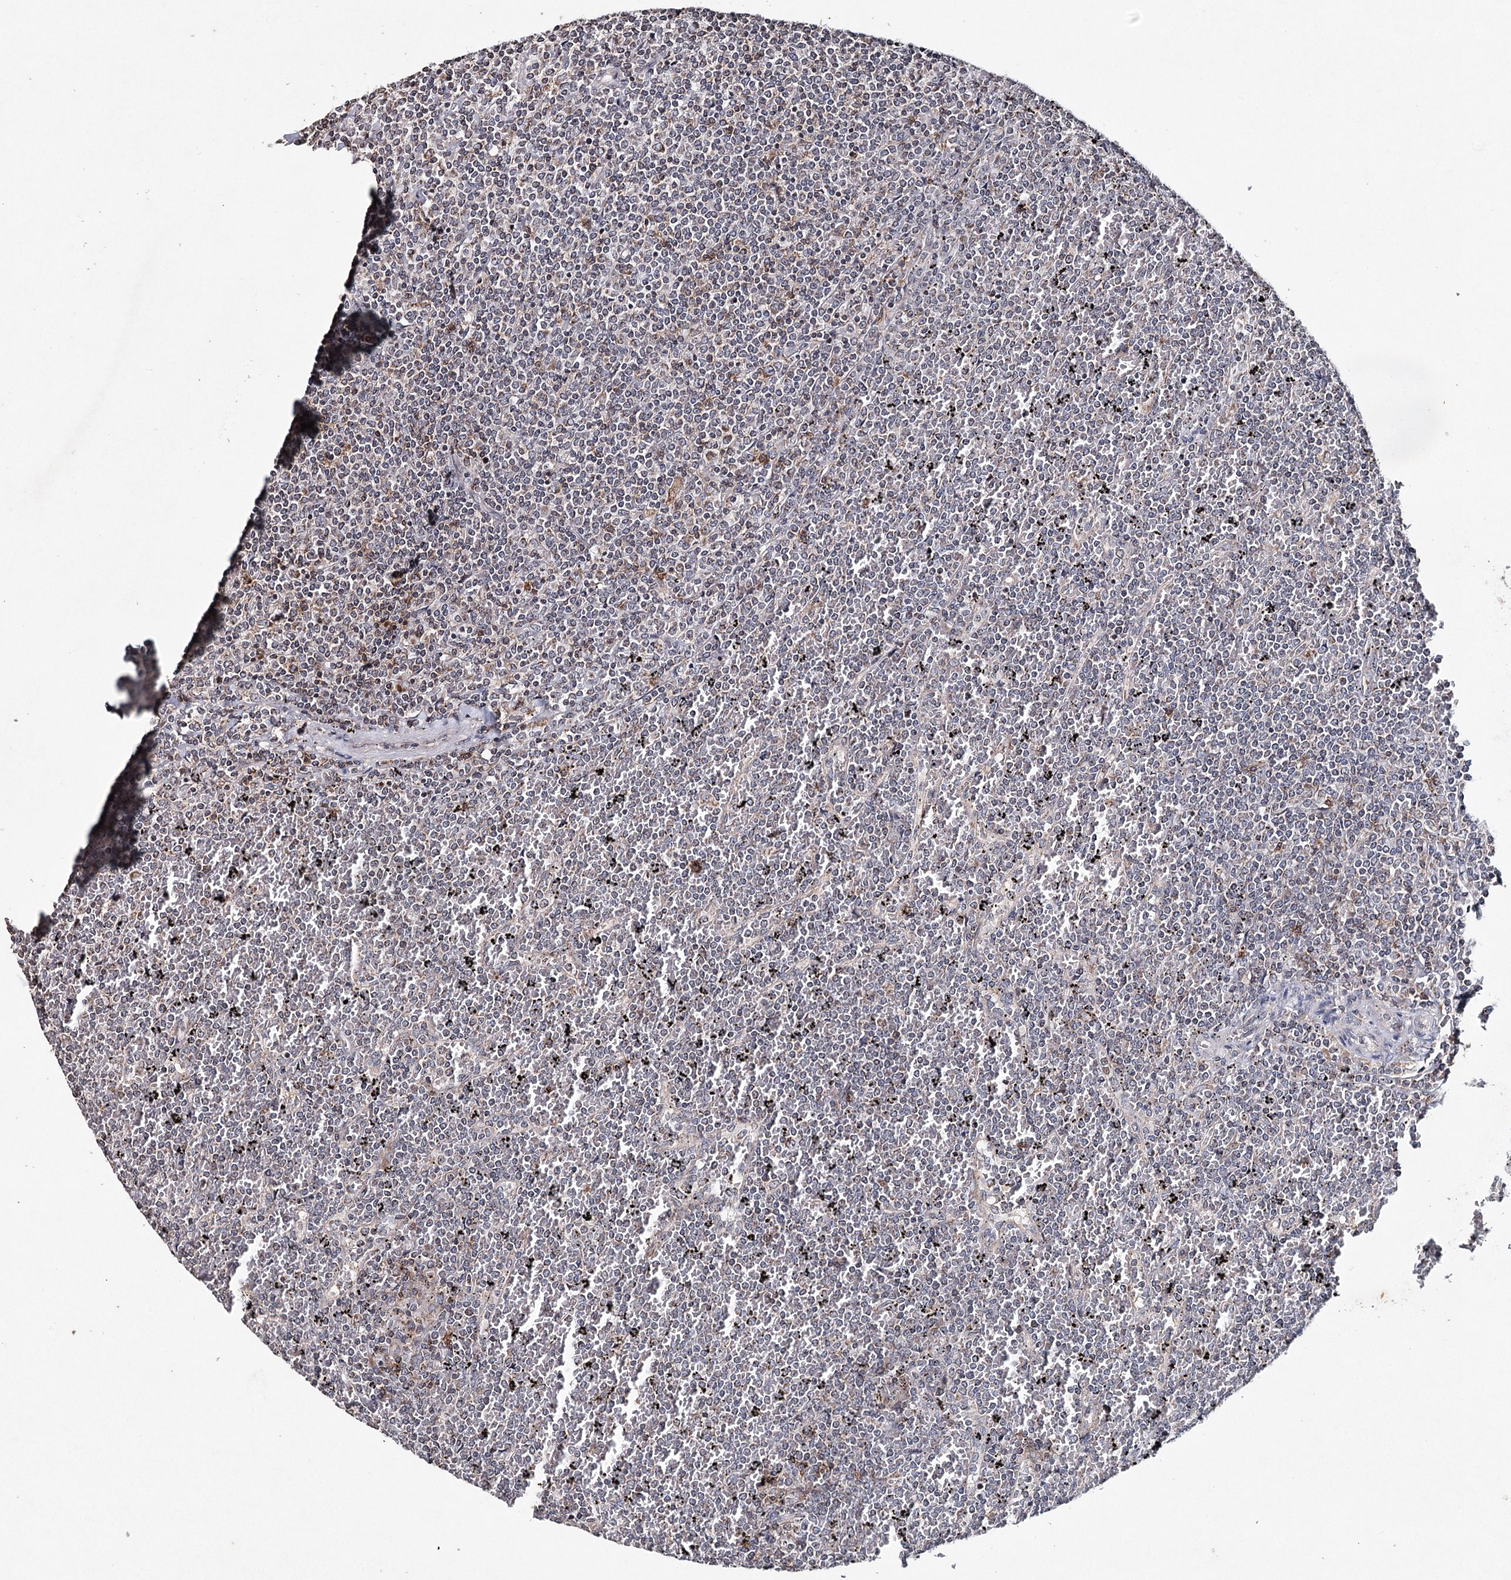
{"staining": {"intensity": "negative", "quantity": "none", "location": "none"}, "tissue": "lymphoma", "cell_type": "Tumor cells", "image_type": "cancer", "snomed": [{"axis": "morphology", "description": "Malignant lymphoma, non-Hodgkin's type, Low grade"}, {"axis": "topography", "description": "Spleen"}], "caption": "Human lymphoma stained for a protein using immunohistochemistry reveals no staining in tumor cells.", "gene": "ICOS", "patient": {"sex": "female", "age": 19}}